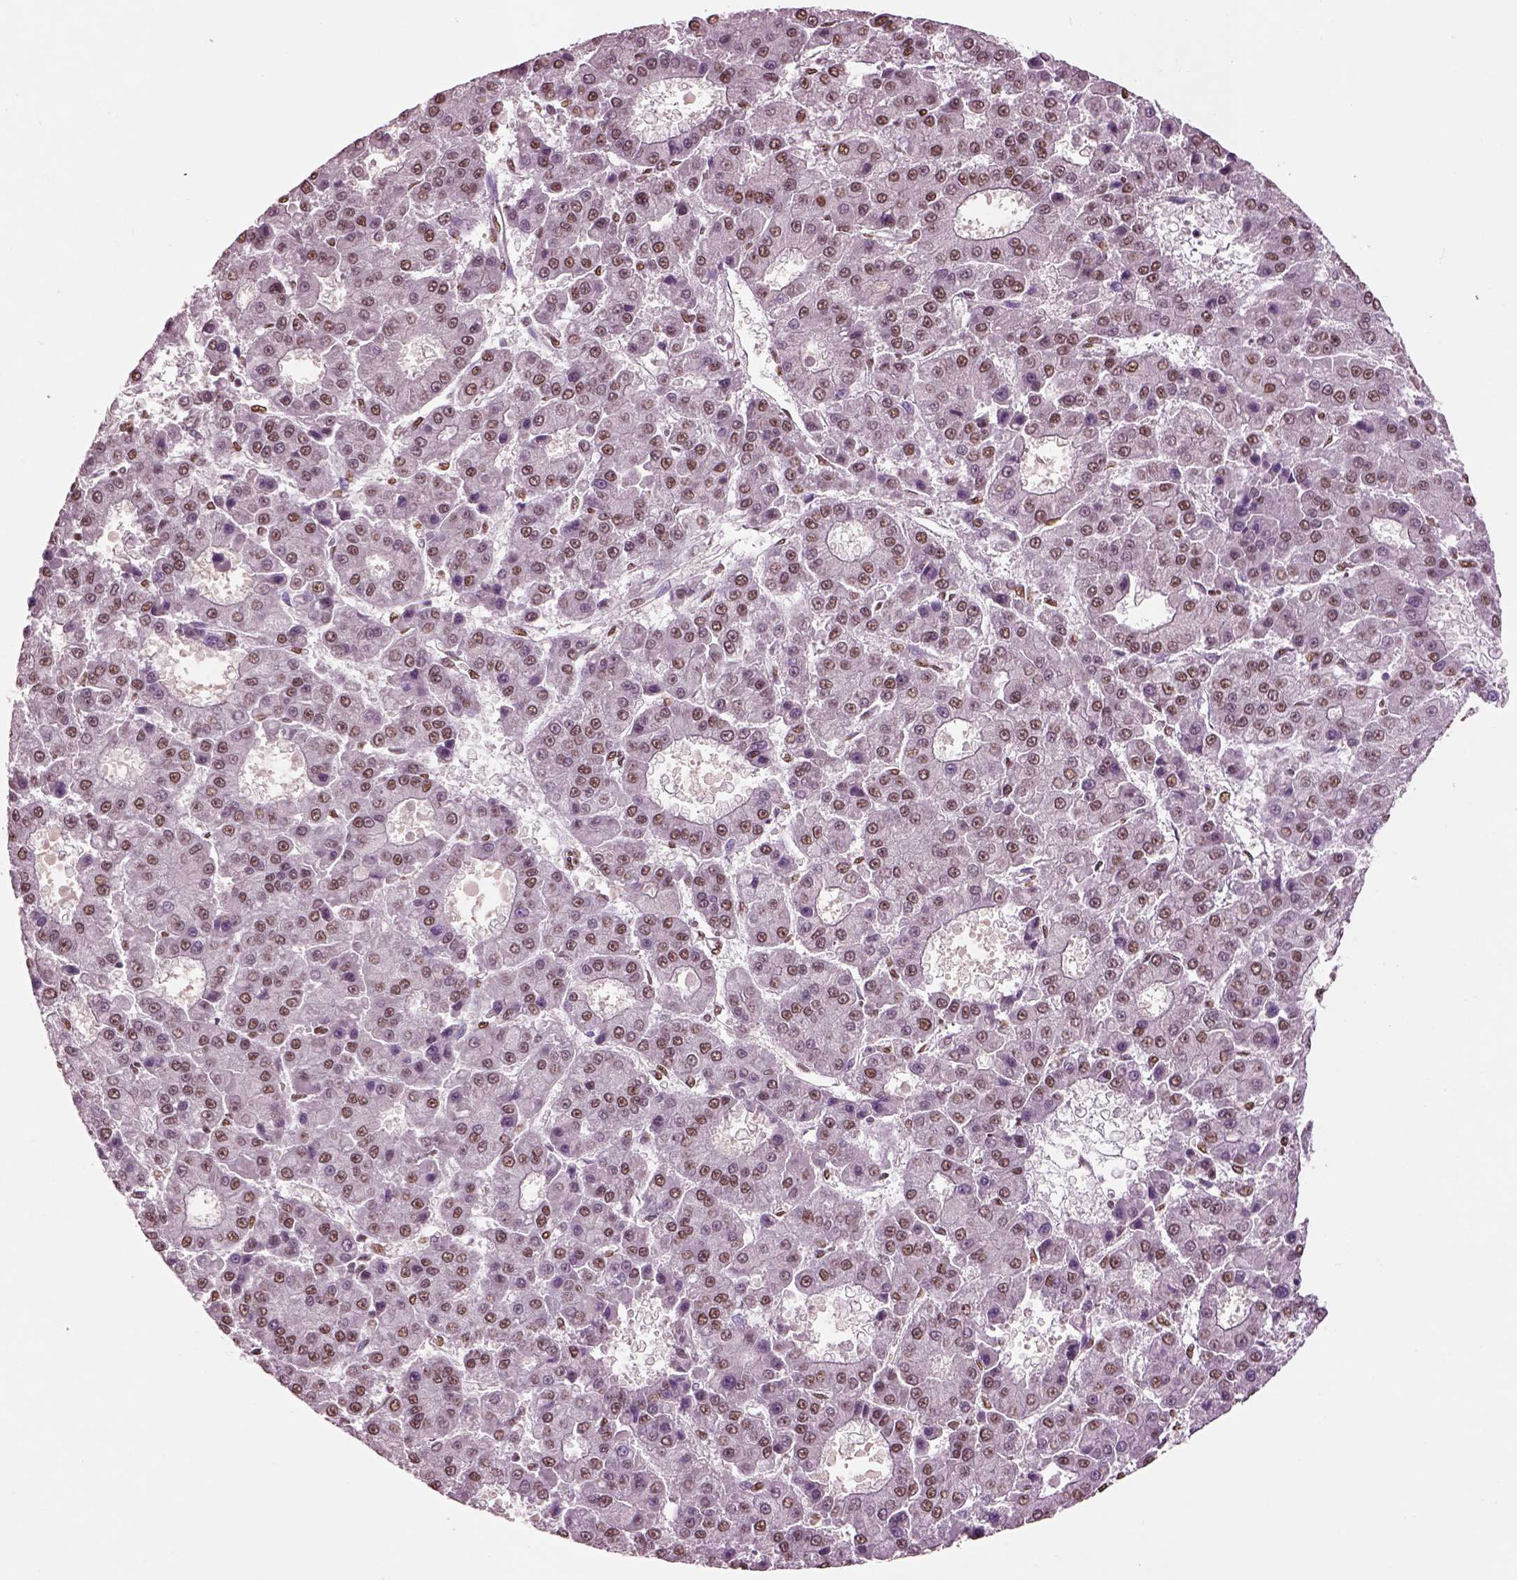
{"staining": {"intensity": "moderate", "quantity": ">75%", "location": "nuclear"}, "tissue": "liver cancer", "cell_type": "Tumor cells", "image_type": "cancer", "snomed": [{"axis": "morphology", "description": "Carcinoma, Hepatocellular, NOS"}, {"axis": "topography", "description": "Liver"}], "caption": "This is a photomicrograph of immunohistochemistry (IHC) staining of liver cancer (hepatocellular carcinoma), which shows moderate staining in the nuclear of tumor cells.", "gene": "DDX3X", "patient": {"sex": "male", "age": 70}}